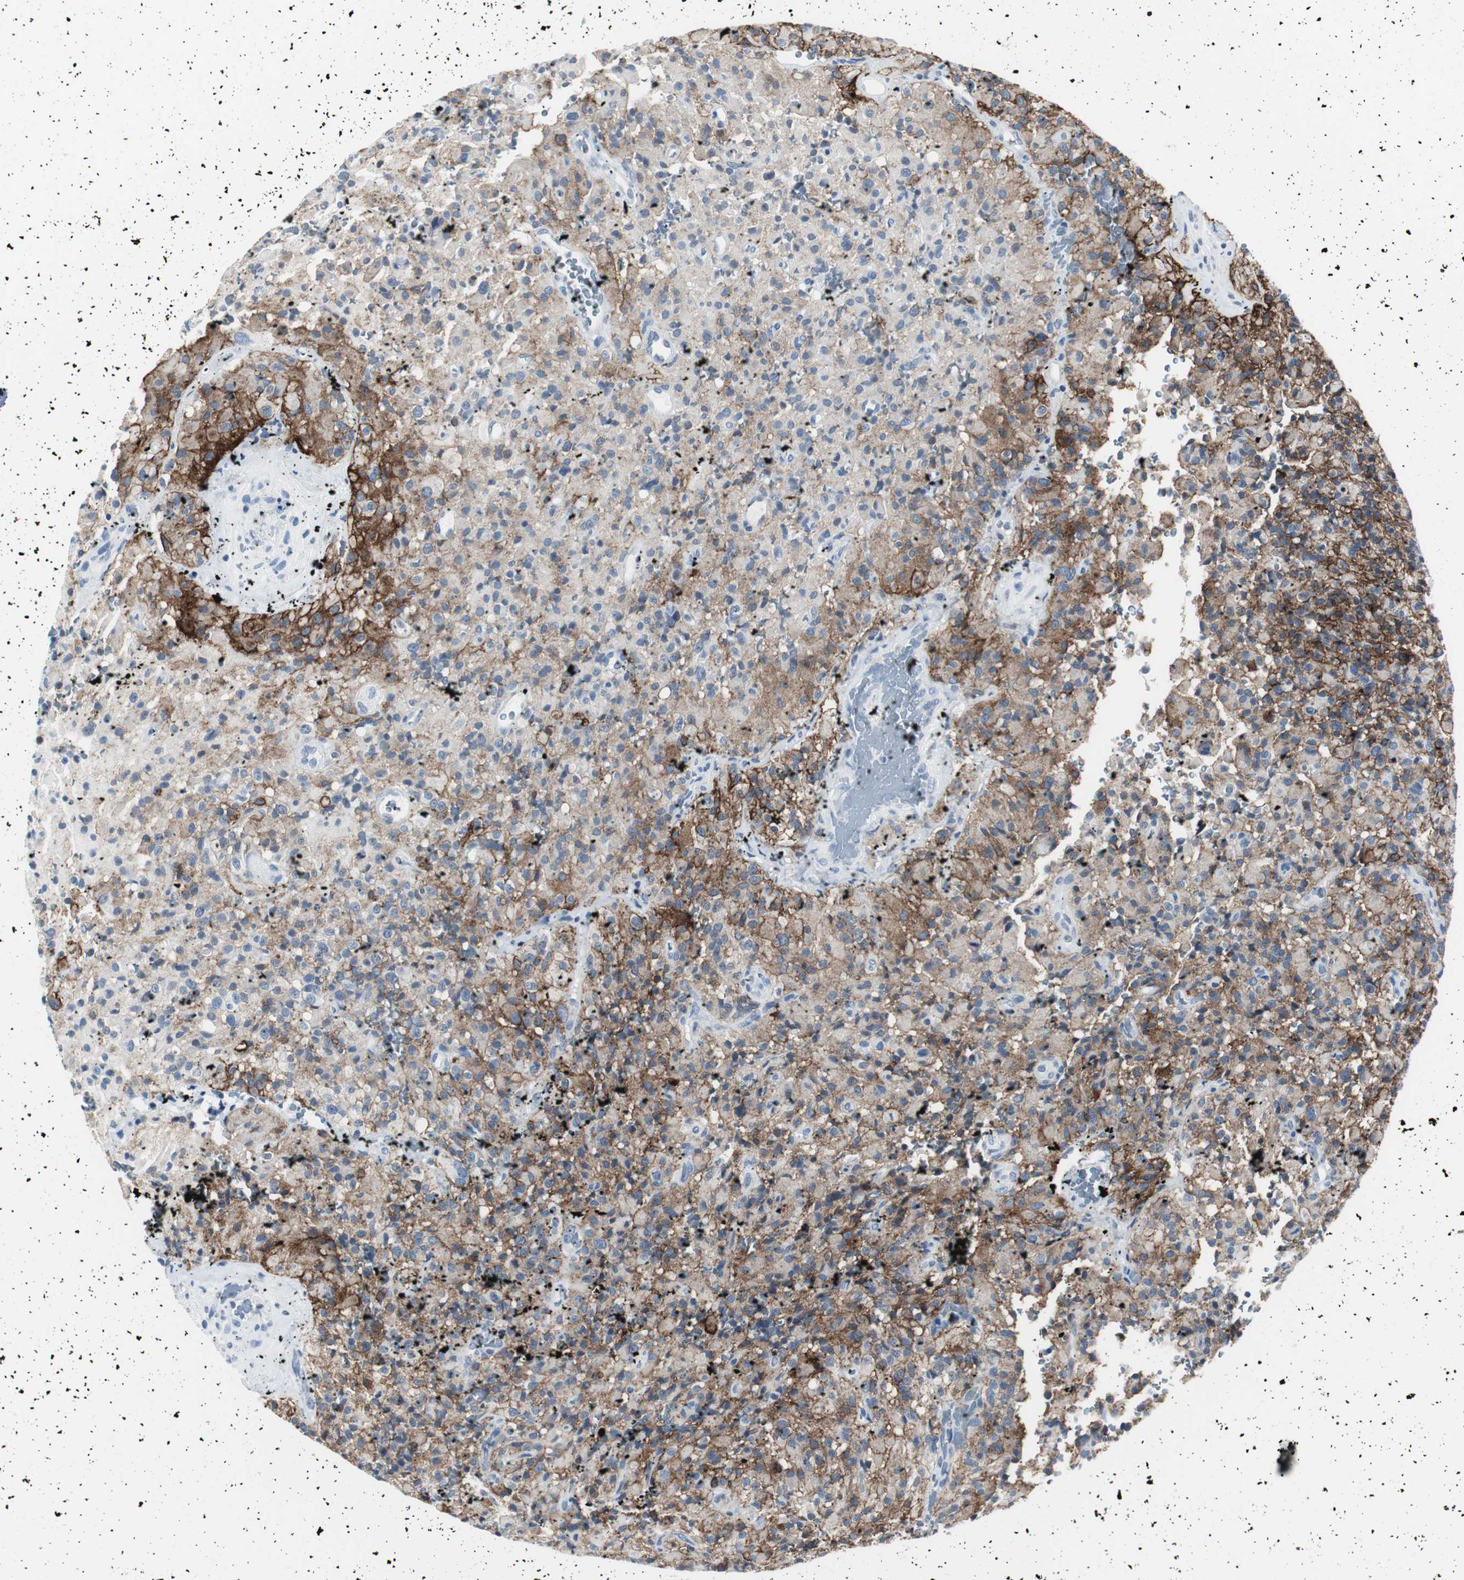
{"staining": {"intensity": "strong", "quantity": ">75%", "location": "cytoplasmic/membranous"}, "tissue": "glioma", "cell_type": "Tumor cells", "image_type": "cancer", "snomed": [{"axis": "morphology", "description": "Glioma, malignant, High grade"}, {"axis": "topography", "description": "Brain"}], "caption": "Protein analysis of glioma tissue reveals strong cytoplasmic/membranous expression in about >75% of tumor cells.", "gene": "GAP43", "patient": {"sex": "male", "age": 71}}